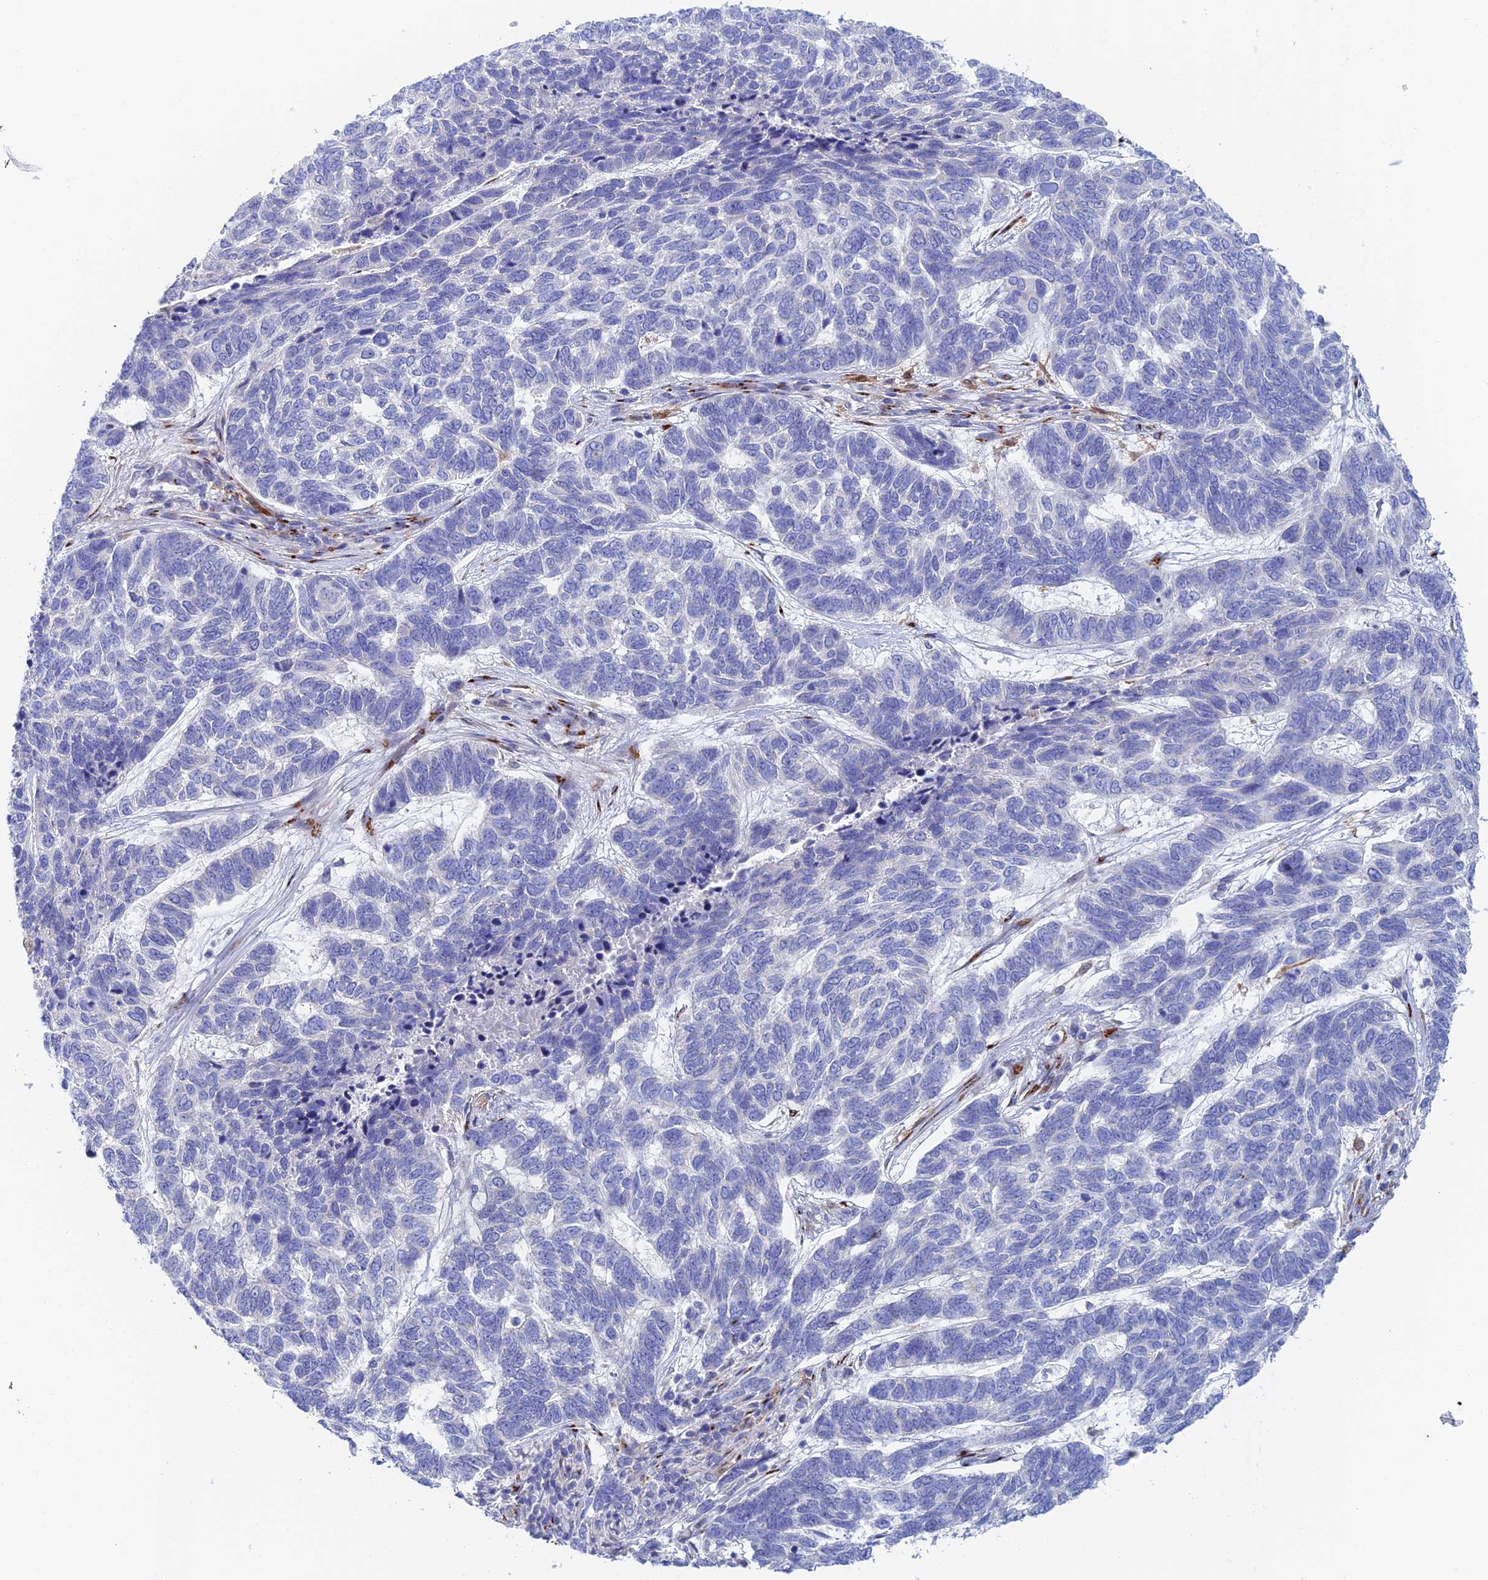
{"staining": {"intensity": "negative", "quantity": "none", "location": "none"}, "tissue": "skin cancer", "cell_type": "Tumor cells", "image_type": "cancer", "snomed": [{"axis": "morphology", "description": "Basal cell carcinoma"}, {"axis": "topography", "description": "Skin"}], "caption": "Immunohistochemical staining of skin cancer (basal cell carcinoma) exhibits no significant positivity in tumor cells.", "gene": "SLC24A3", "patient": {"sex": "female", "age": 65}}